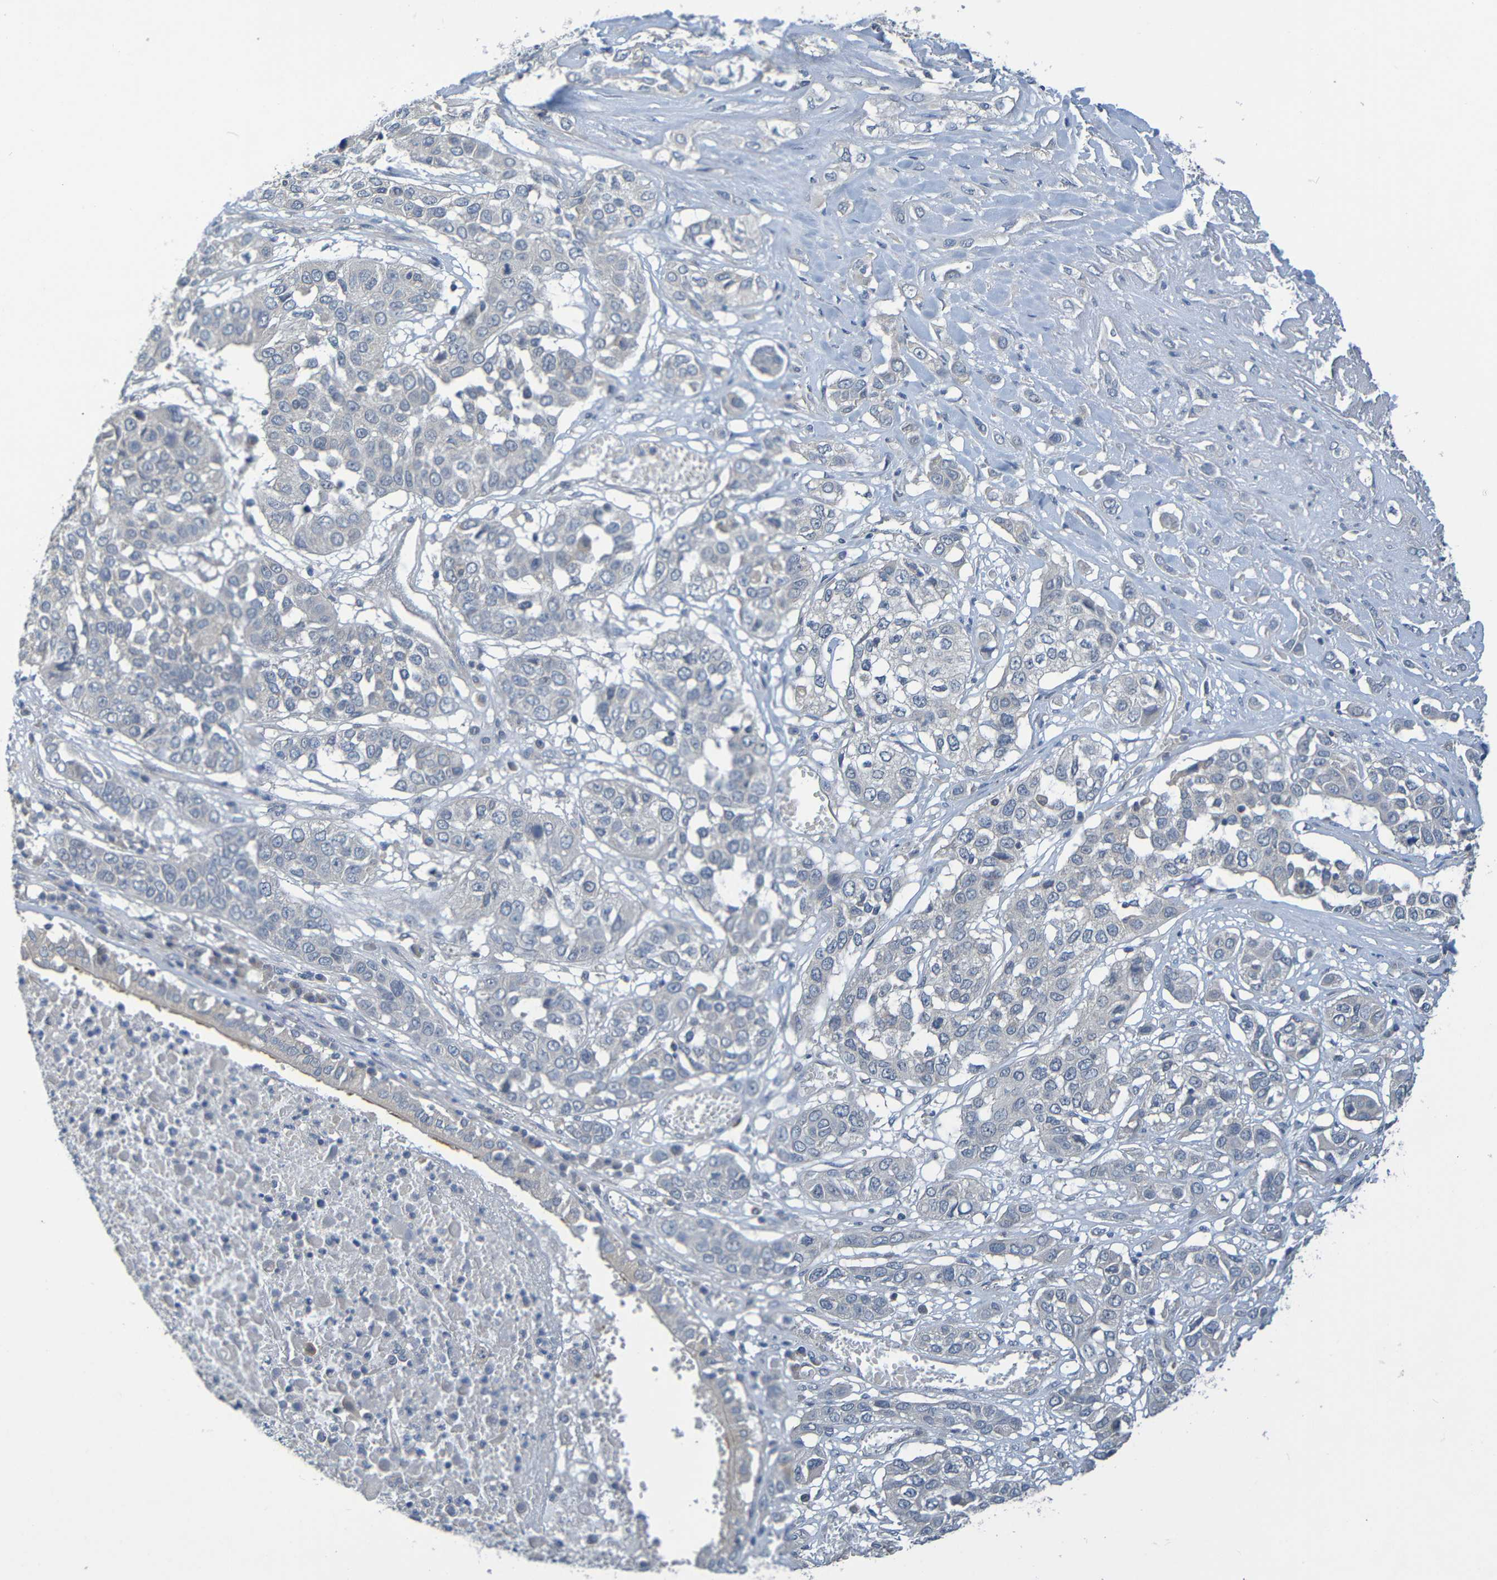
{"staining": {"intensity": "negative", "quantity": "none", "location": "none"}, "tissue": "lung cancer", "cell_type": "Tumor cells", "image_type": "cancer", "snomed": [{"axis": "morphology", "description": "Squamous cell carcinoma, NOS"}, {"axis": "topography", "description": "Lung"}], "caption": "High power microscopy image of an immunohistochemistry (IHC) histopathology image of squamous cell carcinoma (lung), revealing no significant expression in tumor cells.", "gene": "CYP4F2", "patient": {"sex": "male", "age": 71}}